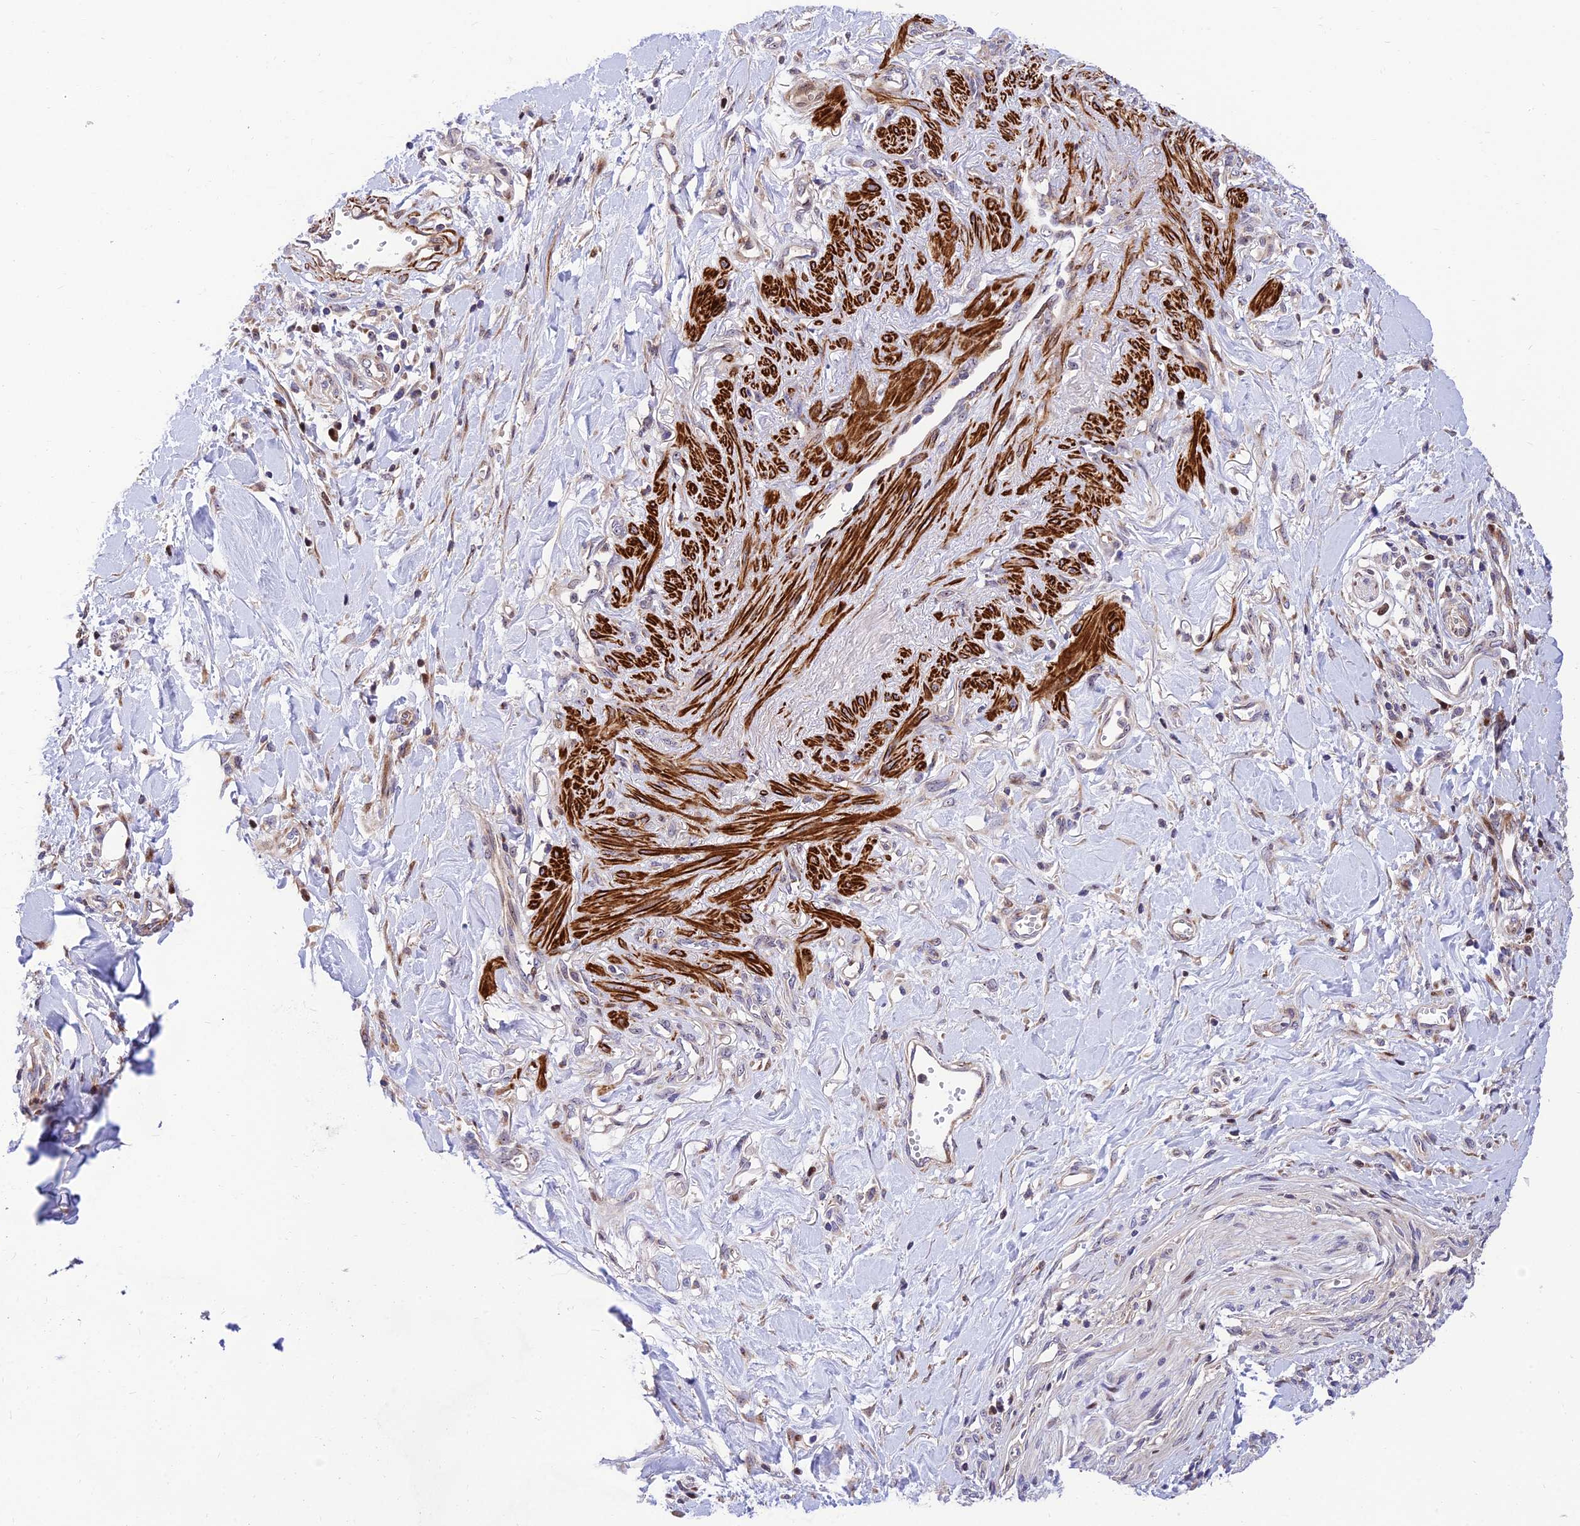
{"staining": {"intensity": "negative", "quantity": "none", "location": "none"}, "tissue": "stomach cancer", "cell_type": "Tumor cells", "image_type": "cancer", "snomed": [{"axis": "morphology", "description": "Adenocarcinoma, NOS"}, {"axis": "topography", "description": "Stomach, upper"}], "caption": "Immunohistochemistry of human stomach adenocarcinoma shows no expression in tumor cells.", "gene": "KBTBD7", "patient": {"sex": "male", "age": 62}}